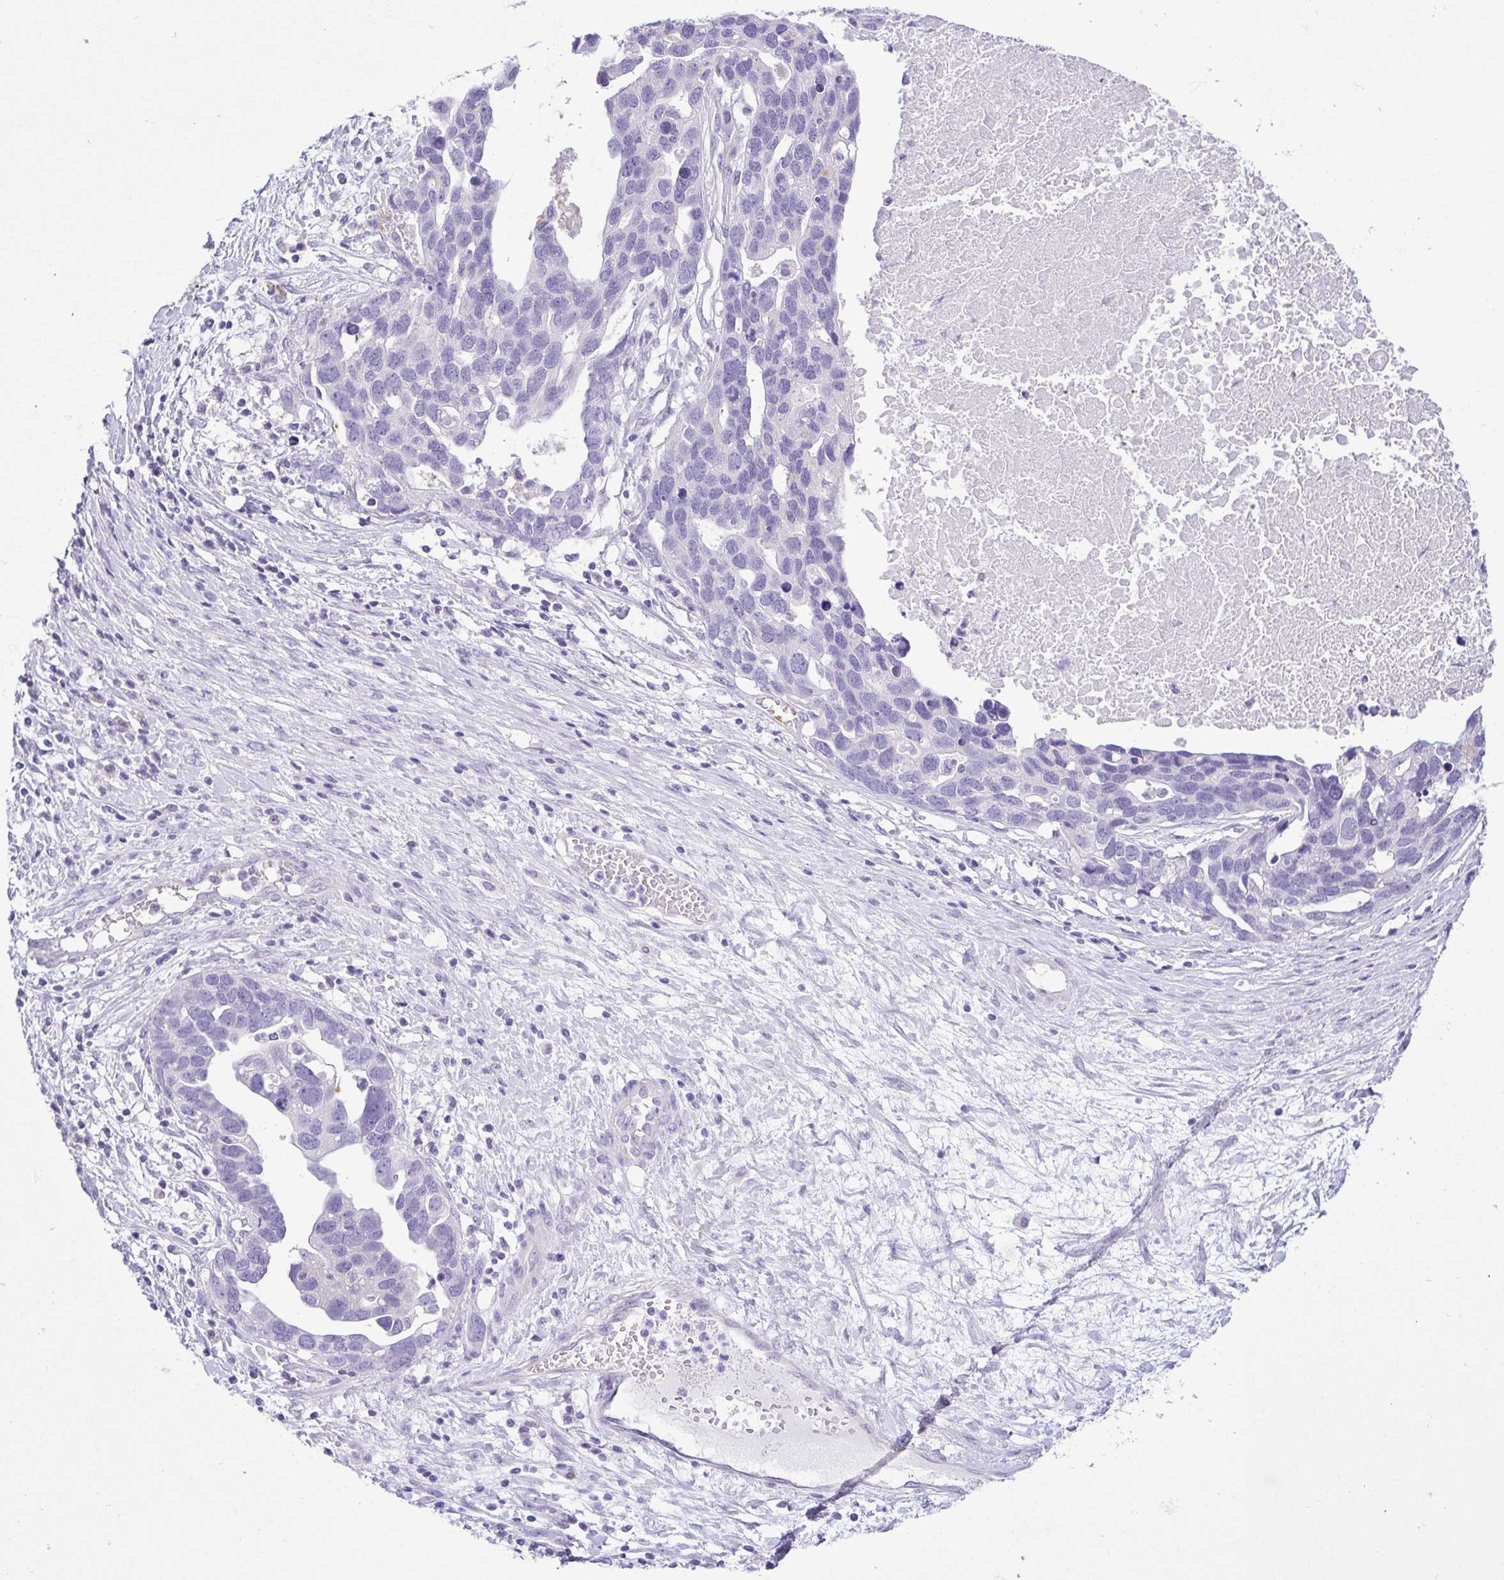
{"staining": {"intensity": "negative", "quantity": "none", "location": "none"}, "tissue": "ovarian cancer", "cell_type": "Tumor cells", "image_type": "cancer", "snomed": [{"axis": "morphology", "description": "Cystadenocarcinoma, serous, NOS"}, {"axis": "topography", "description": "Ovary"}], "caption": "Immunohistochemistry (IHC) of serous cystadenocarcinoma (ovarian) reveals no expression in tumor cells.", "gene": "EPB42", "patient": {"sex": "female", "age": 54}}